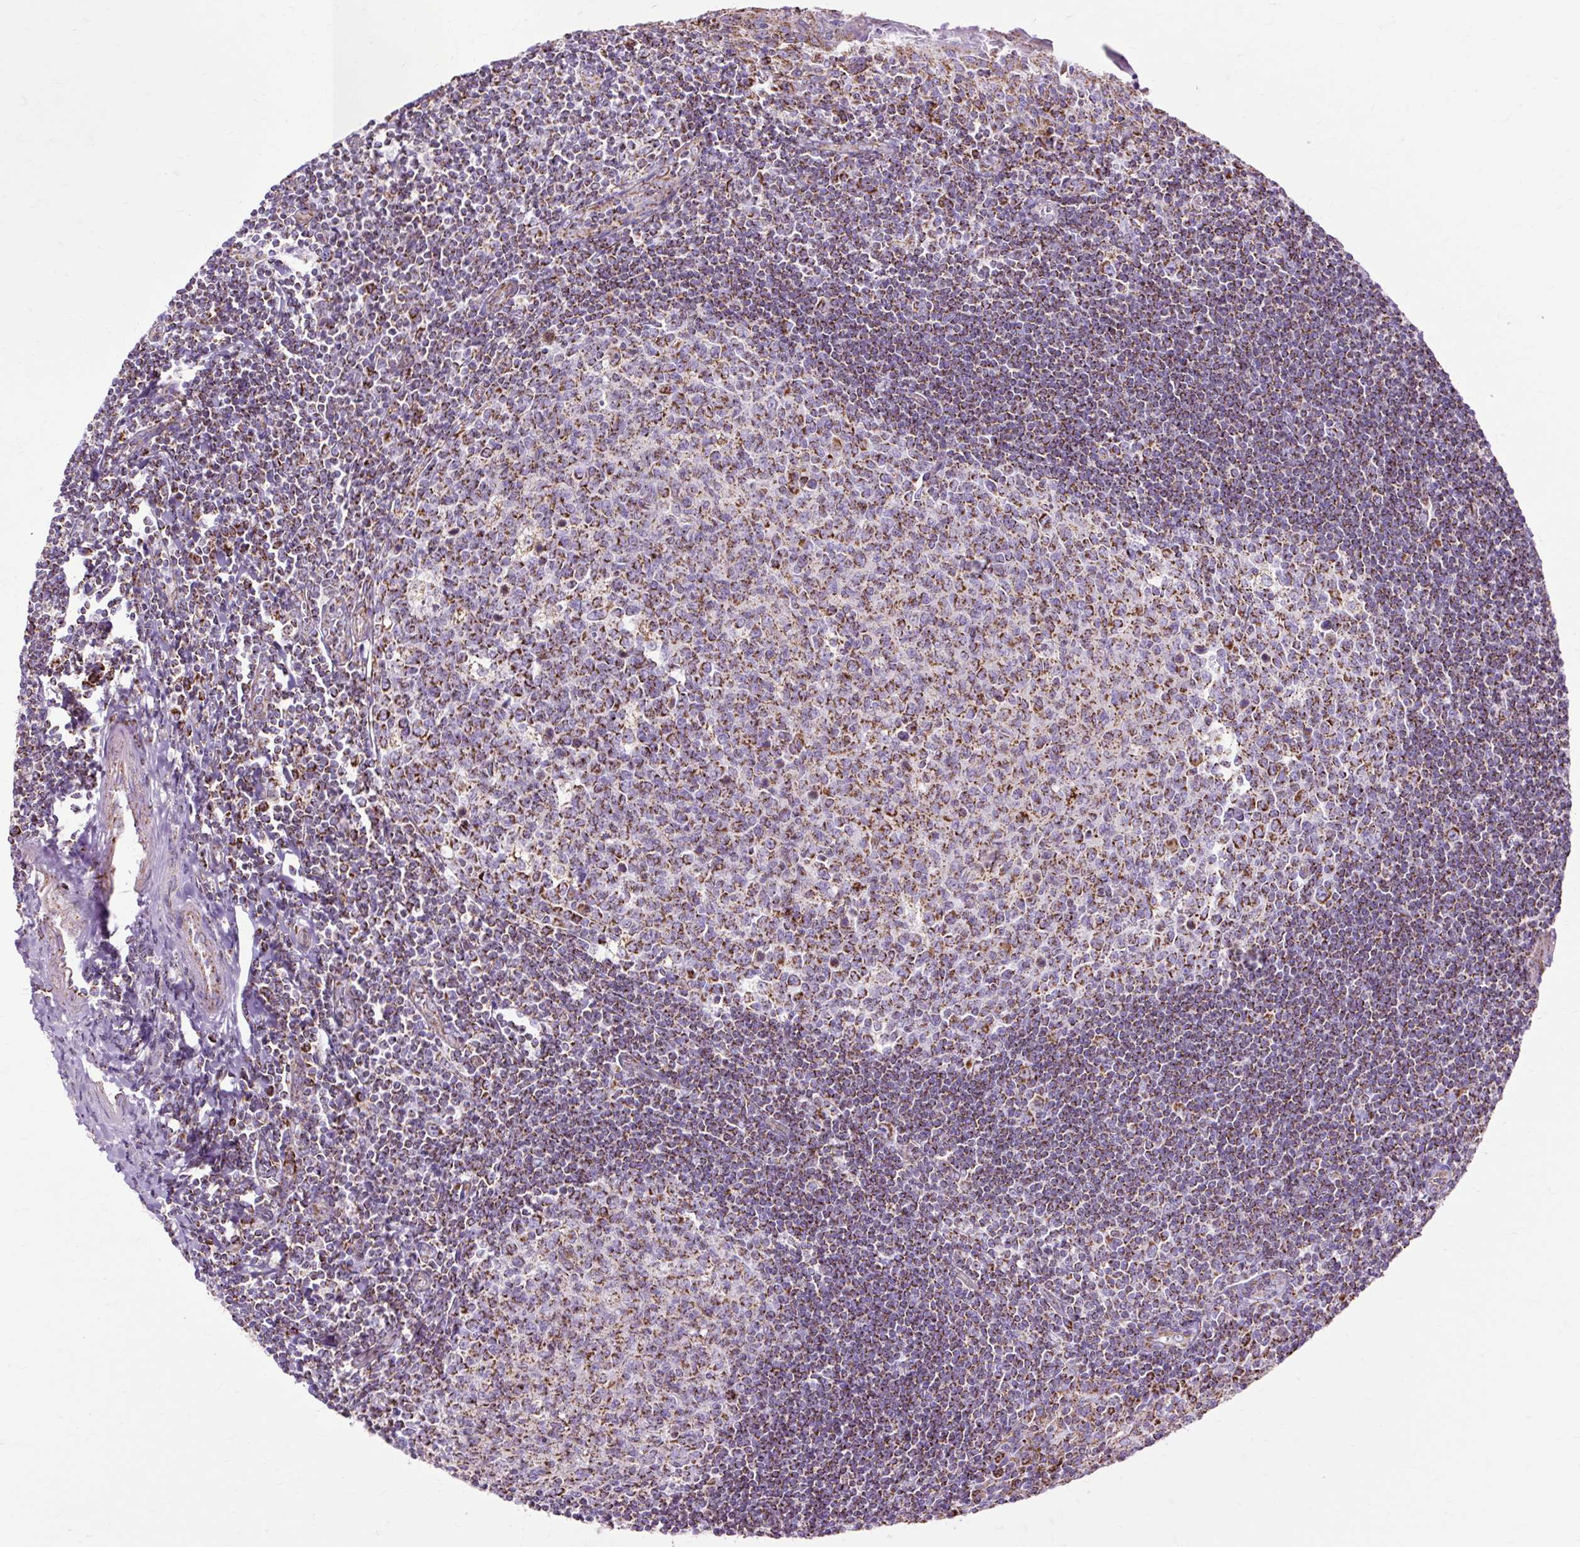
{"staining": {"intensity": "strong", "quantity": ">75%", "location": "cytoplasmic/membranous"}, "tissue": "tonsil", "cell_type": "Germinal center cells", "image_type": "normal", "snomed": [{"axis": "morphology", "description": "Normal tissue, NOS"}, {"axis": "topography", "description": "Tonsil"}], "caption": "The immunohistochemical stain shows strong cytoplasmic/membranous staining in germinal center cells of benign tonsil.", "gene": "DLAT", "patient": {"sex": "male", "age": 27}}